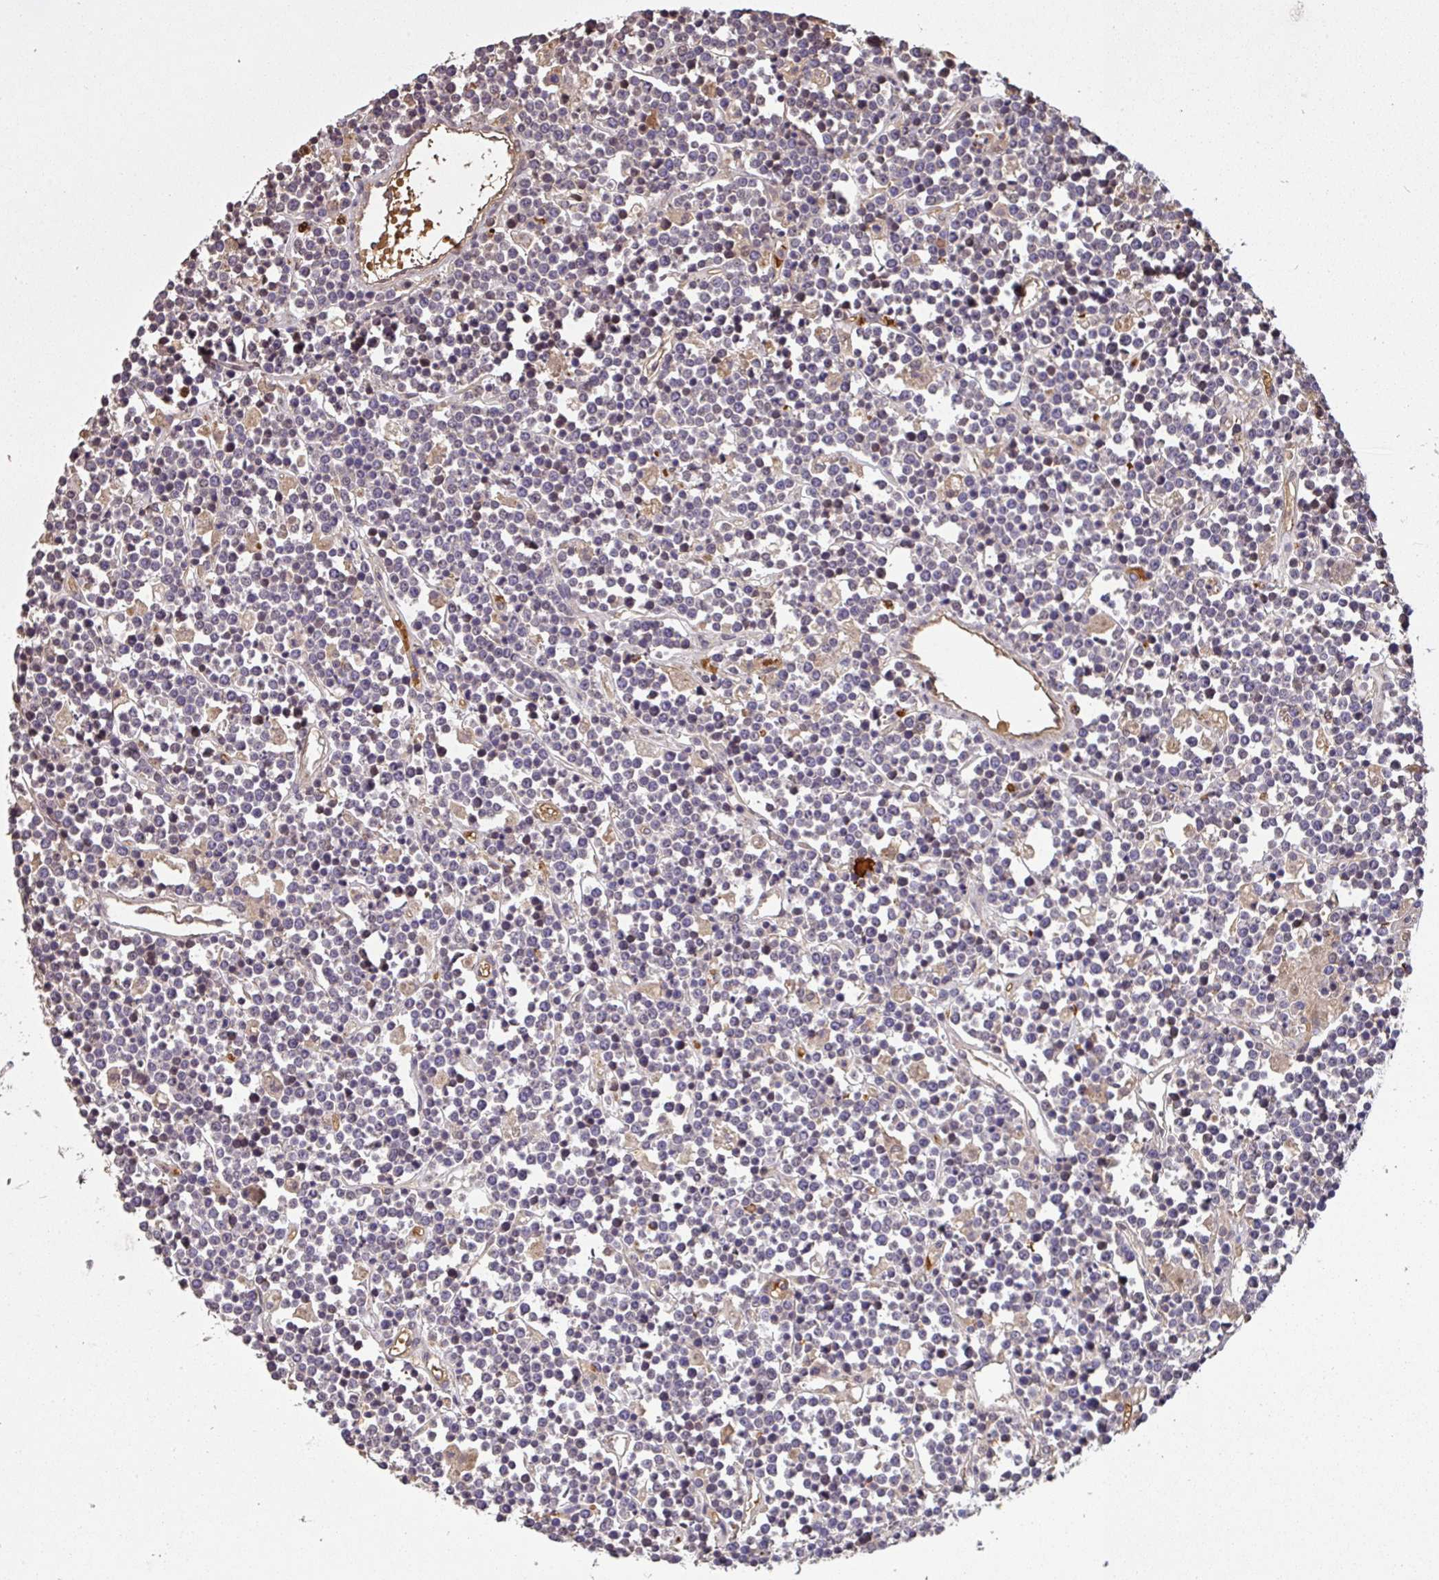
{"staining": {"intensity": "negative", "quantity": "none", "location": "none"}, "tissue": "lymphoma", "cell_type": "Tumor cells", "image_type": "cancer", "snomed": [{"axis": "morphology", "description": "Malignant lymphoma, non-Hodgkin's type, High grade"}, {"axis": "topography", "description": "Ovary"}], "caption": "This is an immunohistochemistry (IHC) histopathology image of human malignant lymphoma, non-Hodgkin's type (high-grade). There is no staining in tumor cells.", "gene": "C1QTNF9B", "patient": {"sex": "female", "age": 56}}